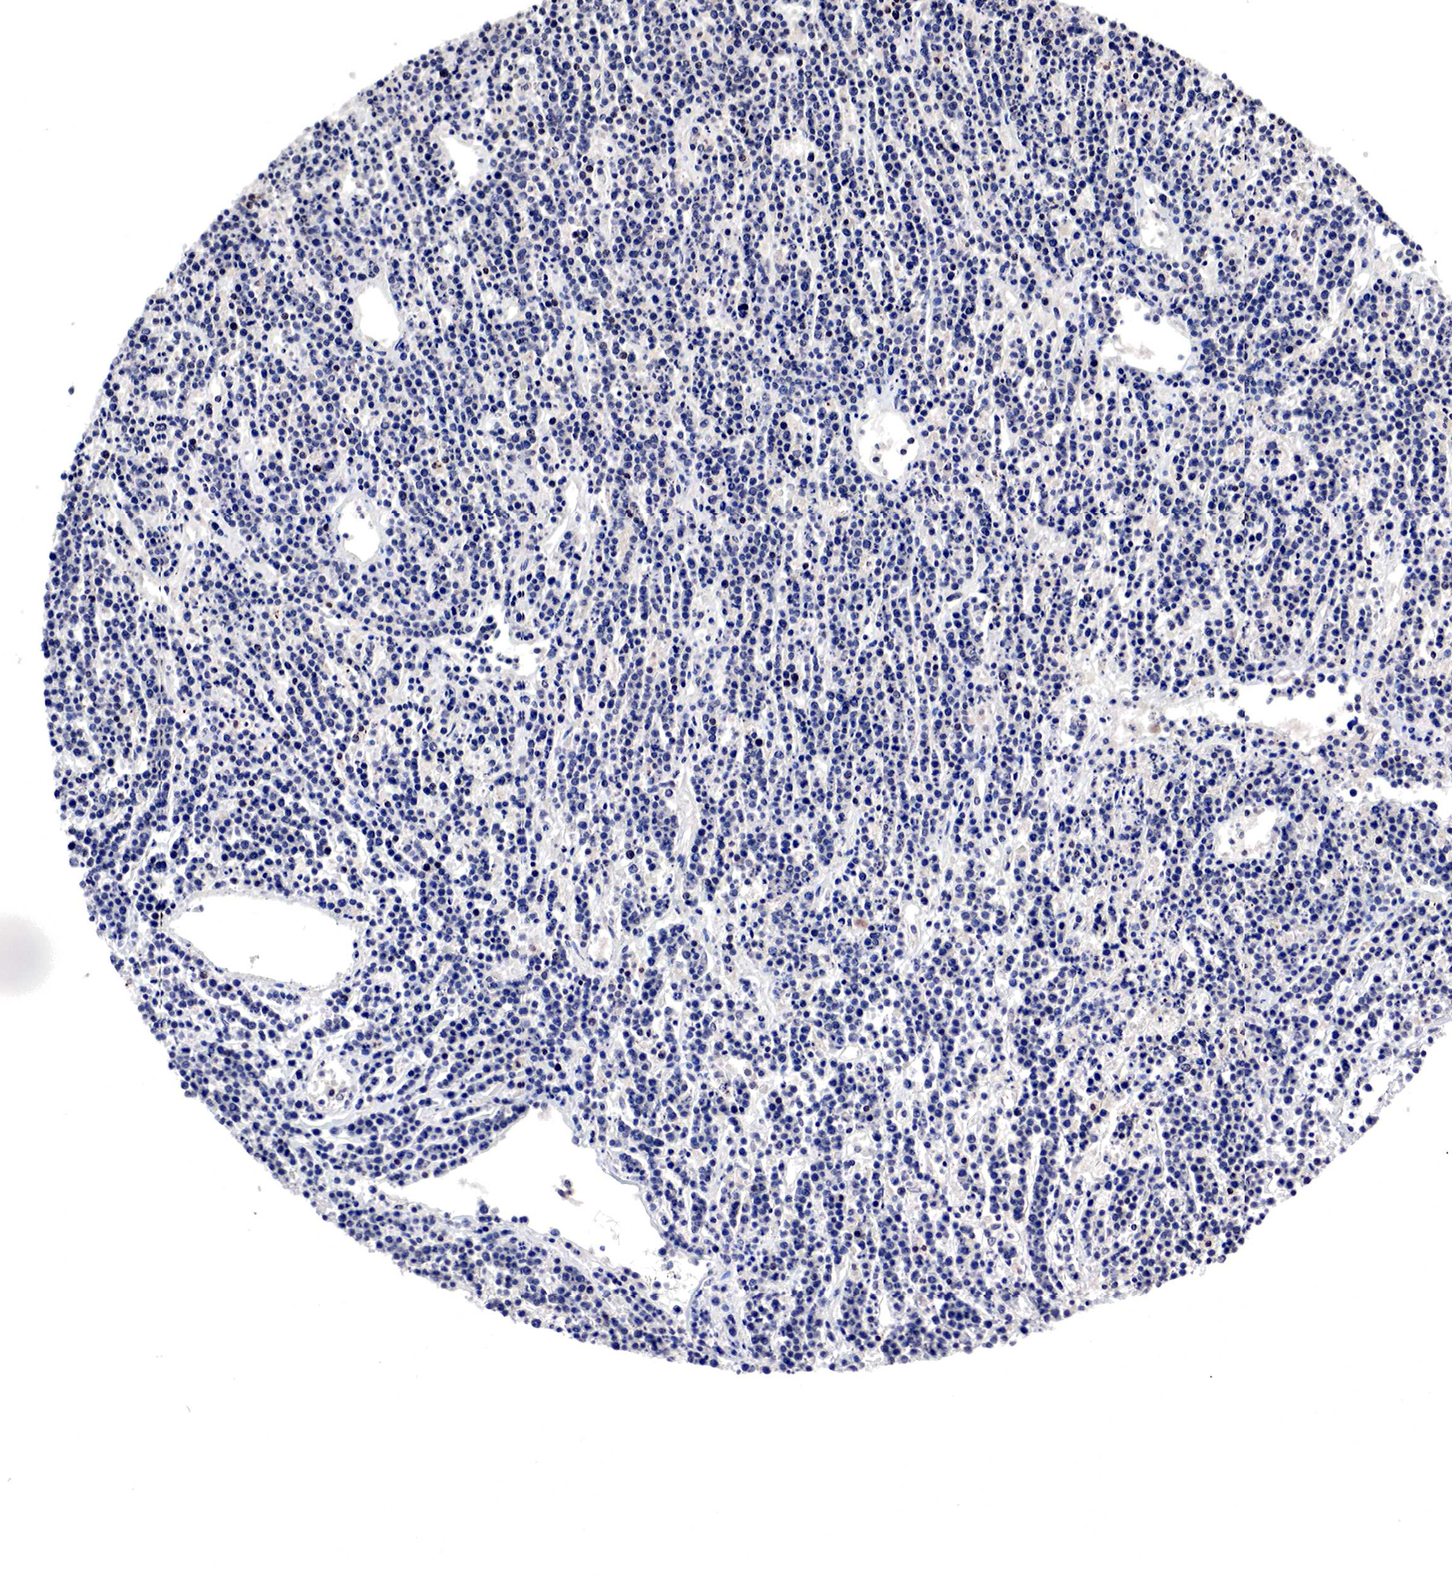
{"staining": {"intensity": "negative", "quantity": "none", "location": "none"}, "tissue": "lymphoma", "cell_type": "Tumor cells", "image_type": "cancer", "snomed": [{"axis": "morphology", "description": "Malignant lymphoma, non-Hodgkin's type, High grade"}, {"axis": "topography", "description": "Ovary"}], "caption": "Protein analysis of lymphoma reveals no significant positivity in tumor cells. (DAB (3,3'-diaminobenzidine) IHC visualized using brightfield microscopy, high magnification).", "gene": "DACH2", "patient": {"sex": "female", "age": 56}}